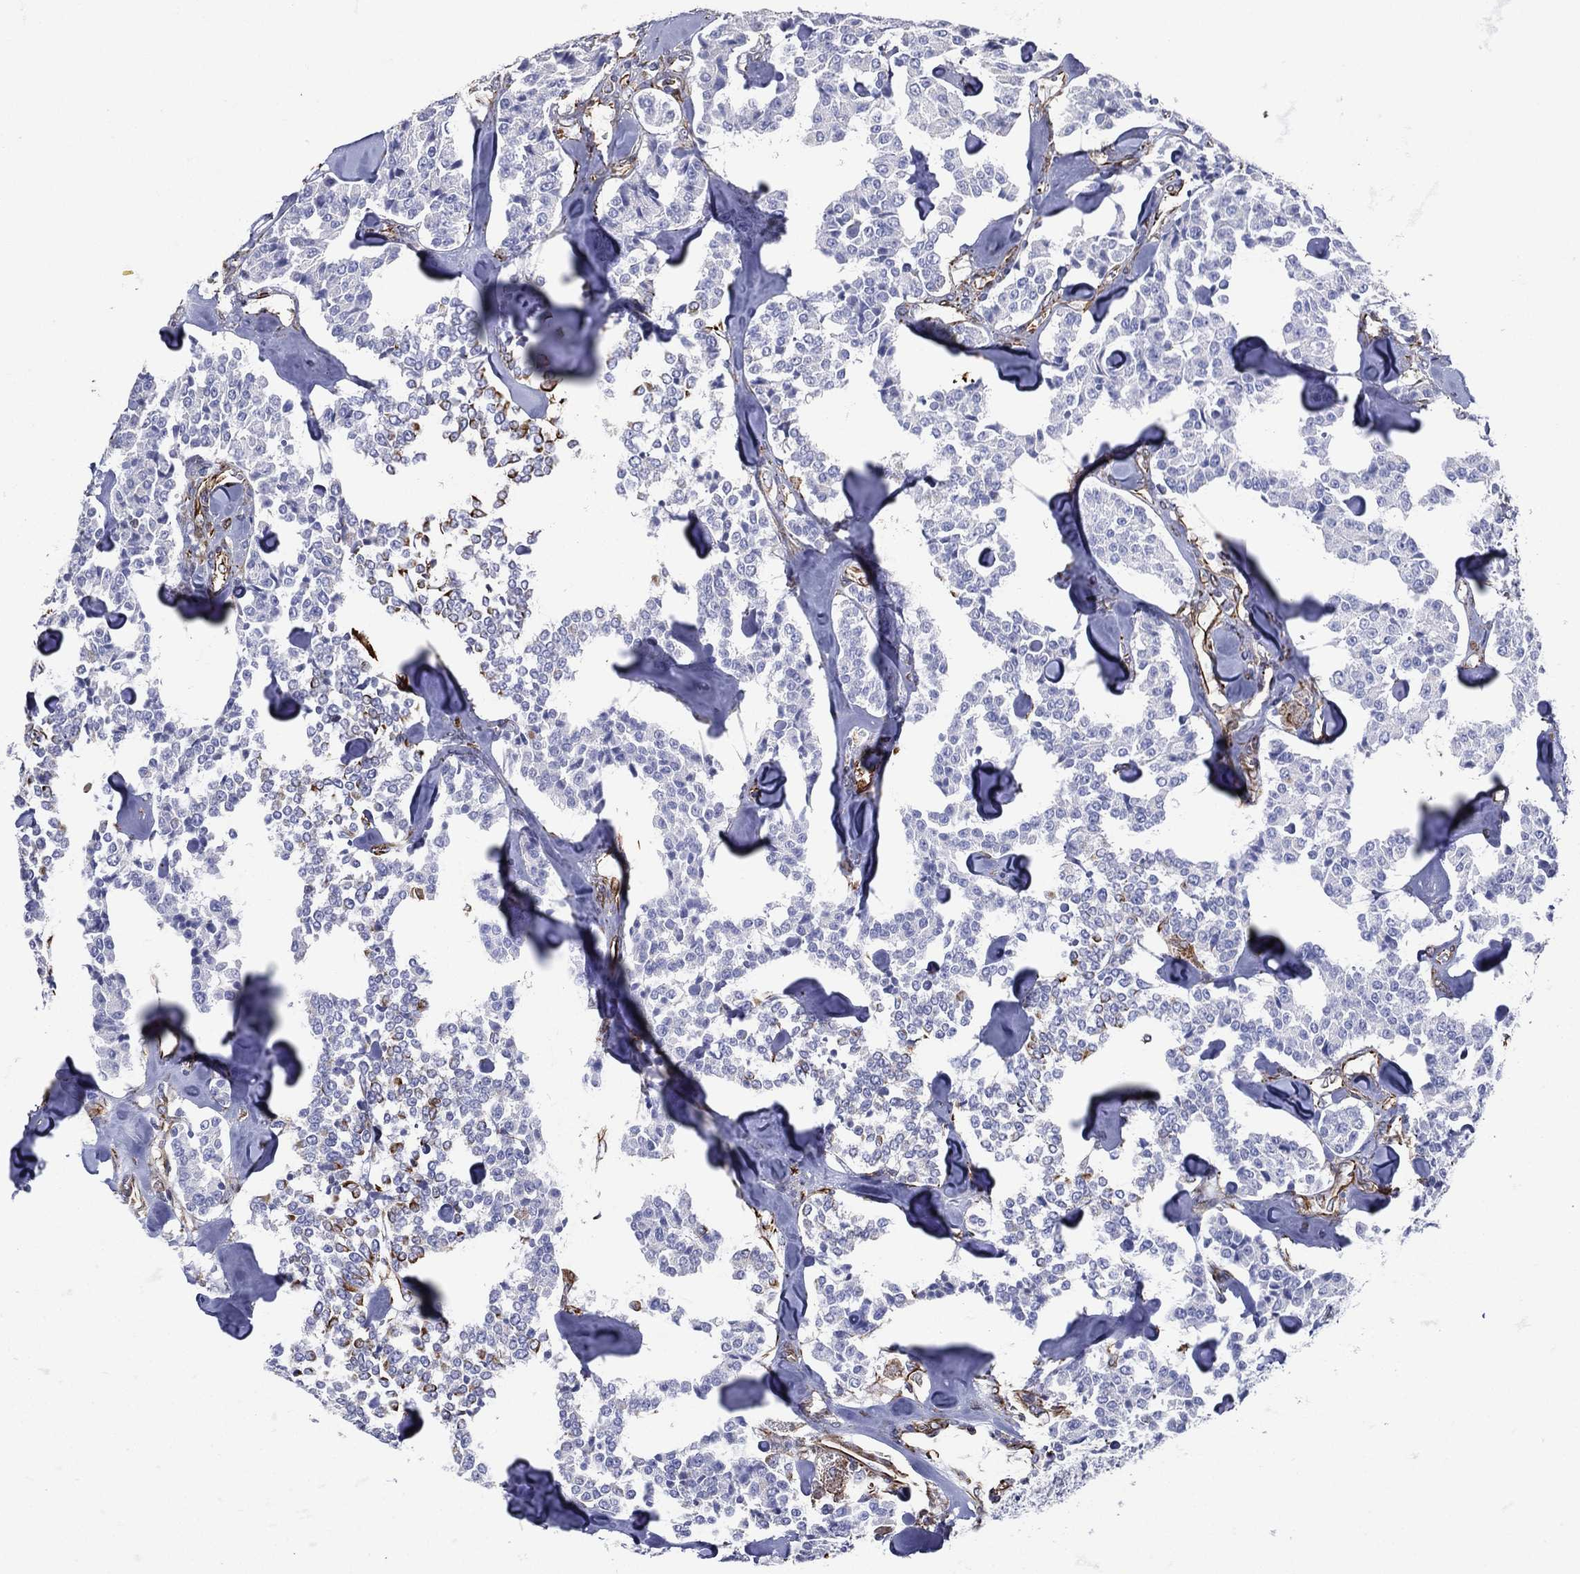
{"staining": {"intensity": "negative", "quantity": "none", "location": "none"}, "tissue": "carcinoid", "cell_type": "Tumor cells", "image_type": "cancer", "snomed": [{"axis": "morphology", "description": "Carcinoid, malignant, NOS"}, {"axis": "topography", "description": "Pancreas"}], "caption": "This is an immunohistochemistry (IHC) micrograph of malignant carcinoid. There is no positivity in tumor cells.", "gene": "MAS1", "patient": {"sex": "male", "age": 41}}